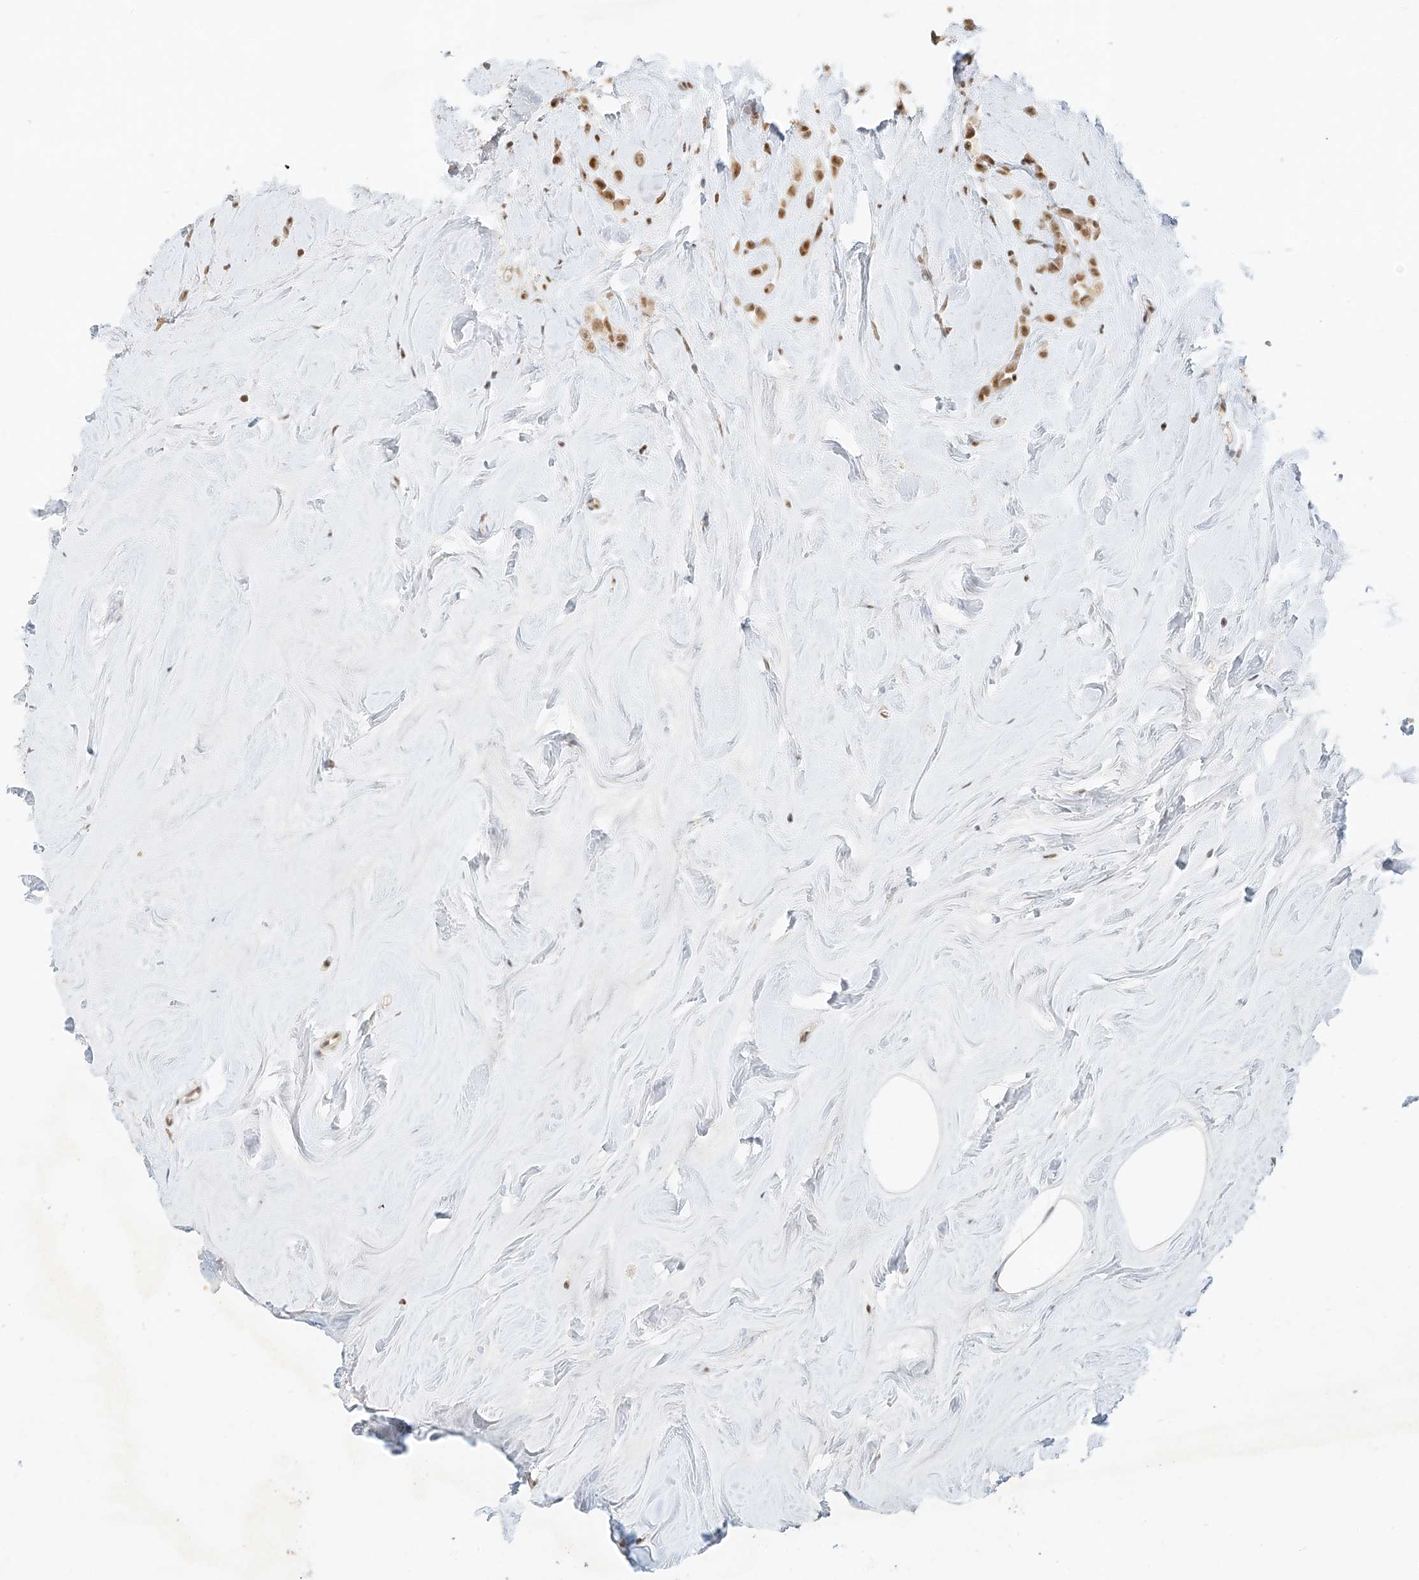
{"staining": {"intensity": "moderate", "quantity": ">75%", "location": "nuclear"}, "tissue": "breast cancer", "cell_type": "Tumor cells", "image_type": "cancer", "snomed": [{"axis": "morphology", "description": "Lobular carcinoma"}, {"axis": "topography", "description": "Breast"}], "caption": "Immunohistochemical staining of breast cancer shows medium levels of moderate nuclear protein positivity in about >75% of tumor cells.", "gene": "CXorf58", "patient": {"sex": "female", "age": 47}}